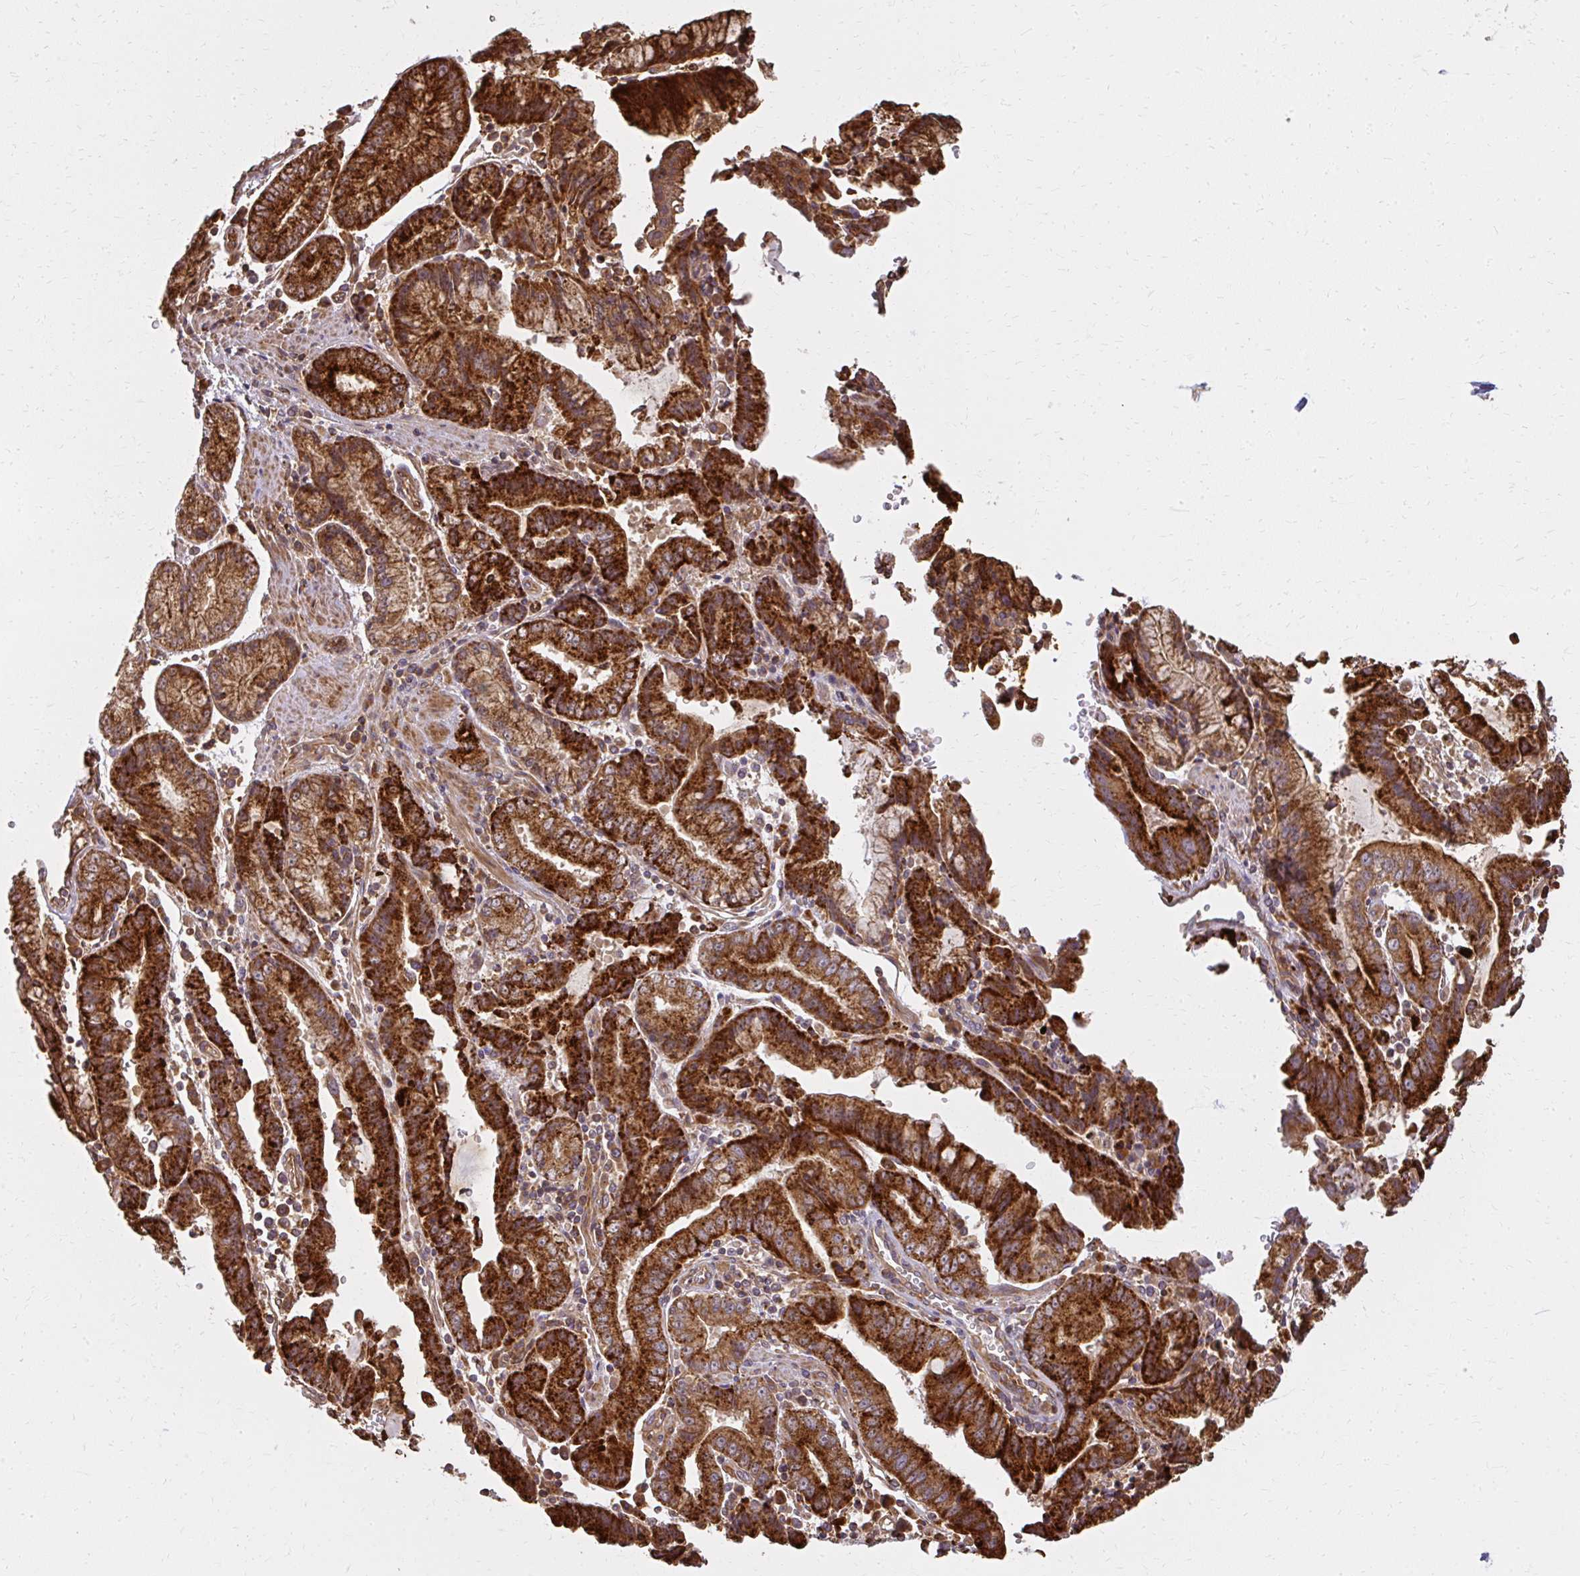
{"staining": {"intensity": "strong", "quantity": ">75%", "location": "cytoplasmic/membranous"}, "tissue": "stomach cancer", "cell_type": "Tumor cells", "image_type": "cancer", "snomed": [{"axis": "morphology", "description": "Adenocarcinoma, NOS"}, {"axis": "topography", "description": "Stomach"}], "caption": "A brown stain shows strong cytoplasmic/membranous positivity of a protein in human stomach adenocarcinoma tumor cells.", "gene": "GNS", "patient": {"sex": "male", "age": 62}}